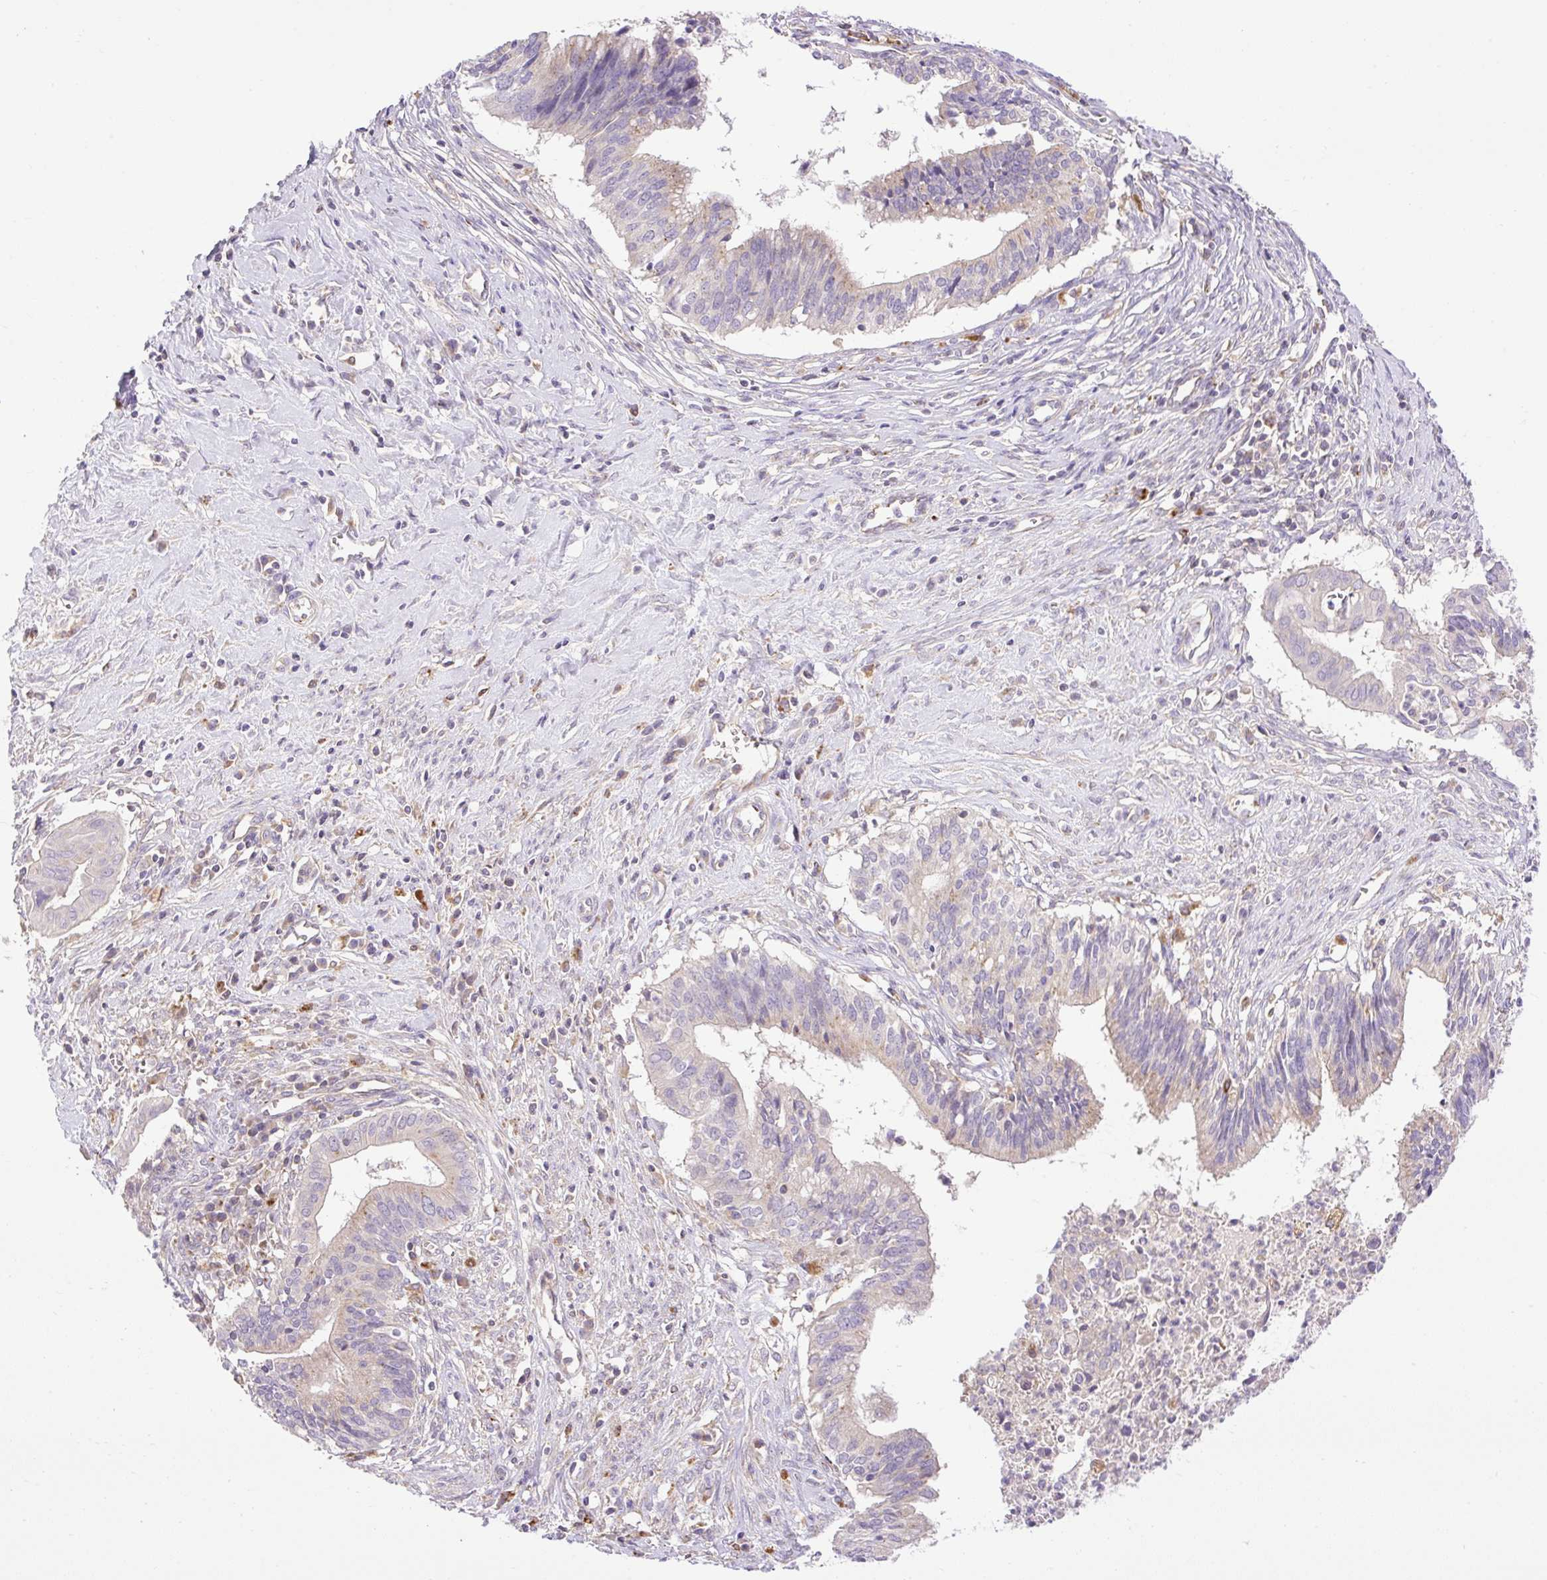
{"staining": {"intensity": "moderate", "quantity": "<25%", "location": "cytoplasmic/membranous"}, "tissue": "cervical cancer", "cell_type": "Tumor cells", "image_type": "cancer", "snomed": [{"axis": "morphology", "description": "Adenocarcinoma, NOS"}, {"axis": "topography", "description": "Cervix"}], "caption": "Immunohistochemical staining of human cervical adenocarcinoma demonstrates moderate cytoplasmic/membranous protein staining in approximately <25% of tumor cells. The staining is performed using DAB (3,3'-diaminobenzidine) brown chromogen to label protein expression. The nuclei are counter-stained blue using hematoxylin.", "gene": "HEXB", "patient": {"sex": "female", "age": 44}}